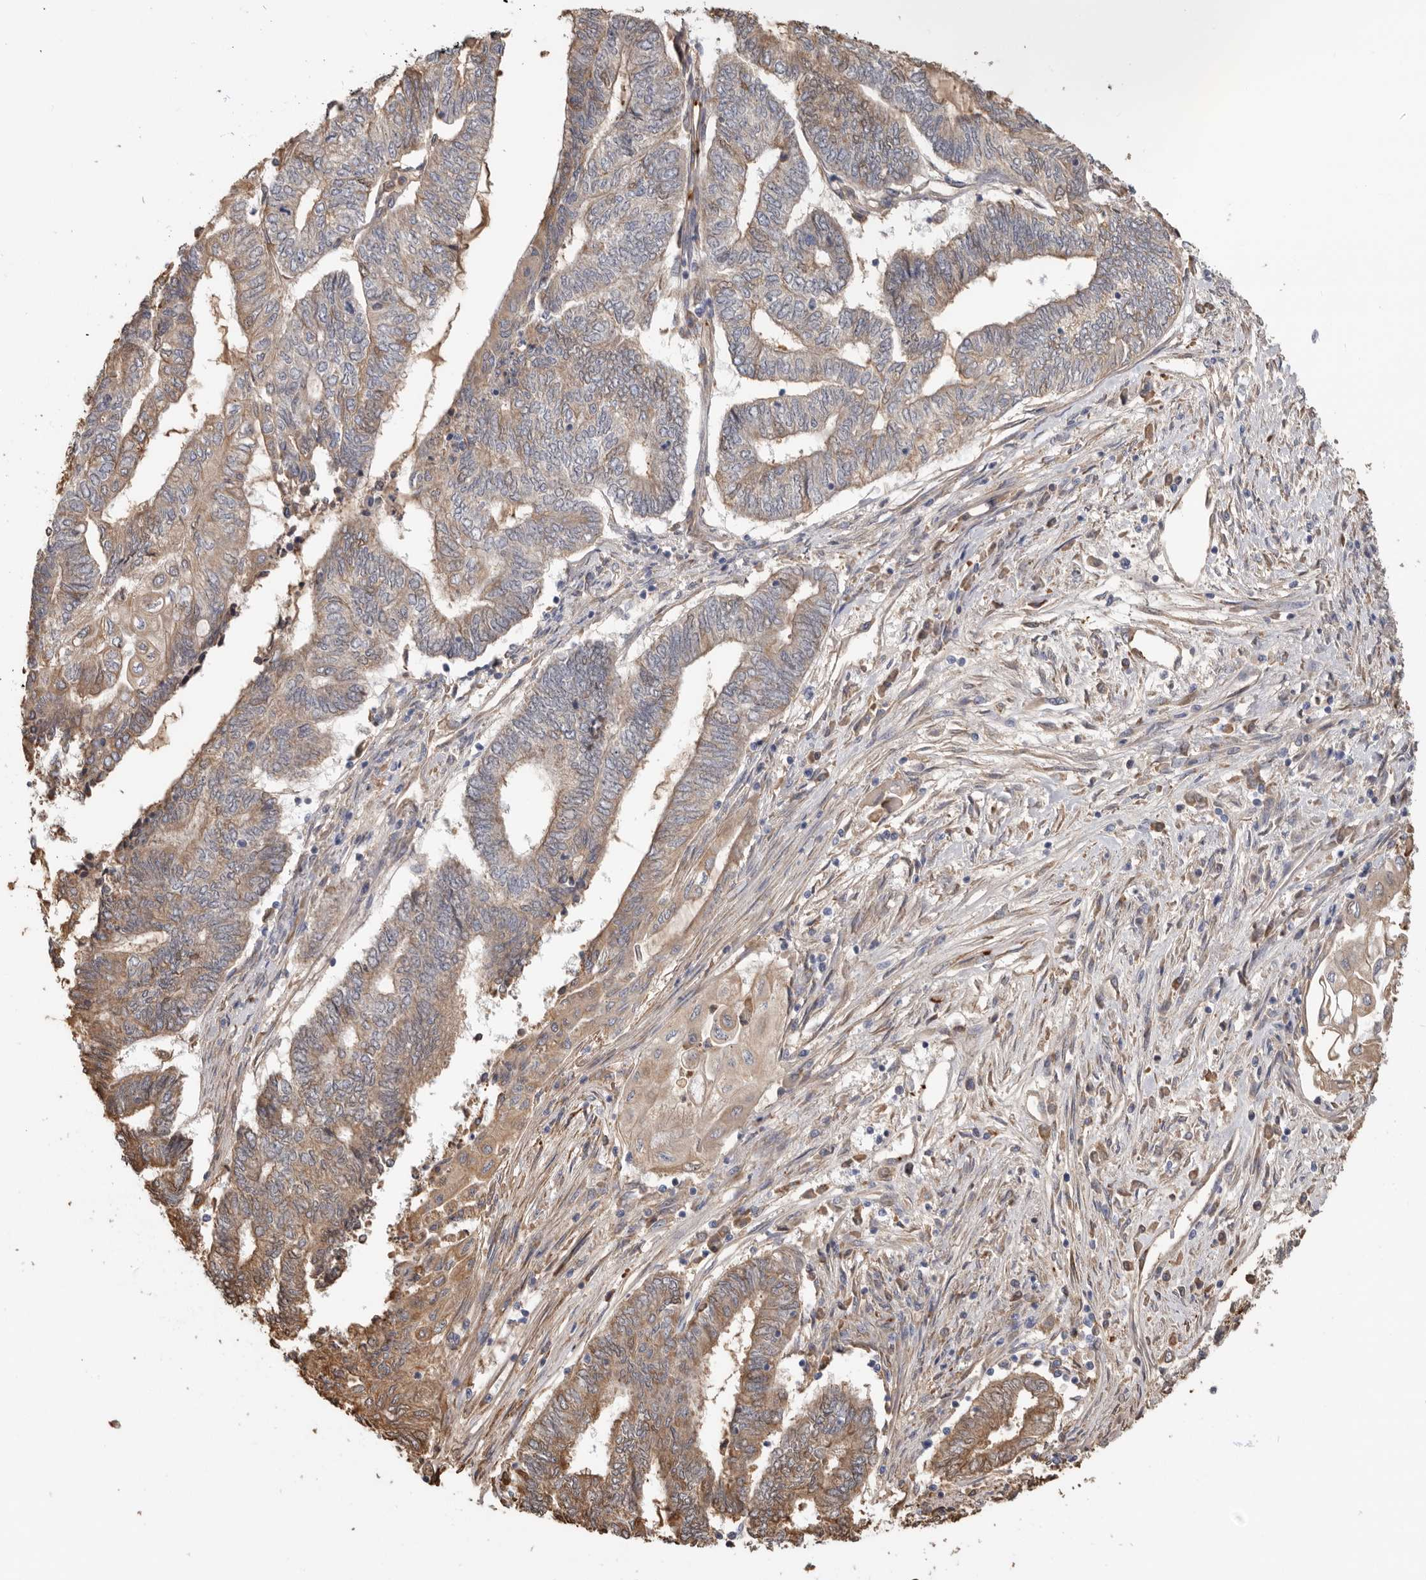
{"staining": {"intensity": "weak", "quantity": ">75%", "location": "cytoplasmic/membranous"}, "tissue": "endometrial cancer", "cell_type": "Tumor cells", "image_type": "cancer", "snomed": [{"axis": "morphology", "description": "Adenocarcinoma, NOS"}, {"axis": "topography", "description": "Uterus"}, {"axis": "topography", "description": "Endometrium"}], "caption": "Protein analysis of endometrial adenocarcinoma tissue exhibits weak cytoplasmic/membranous positivity in approximately >75% of tumor cells.", "gene": "CDC42BPB", "patient": {"sex": "female", "age": 70}}